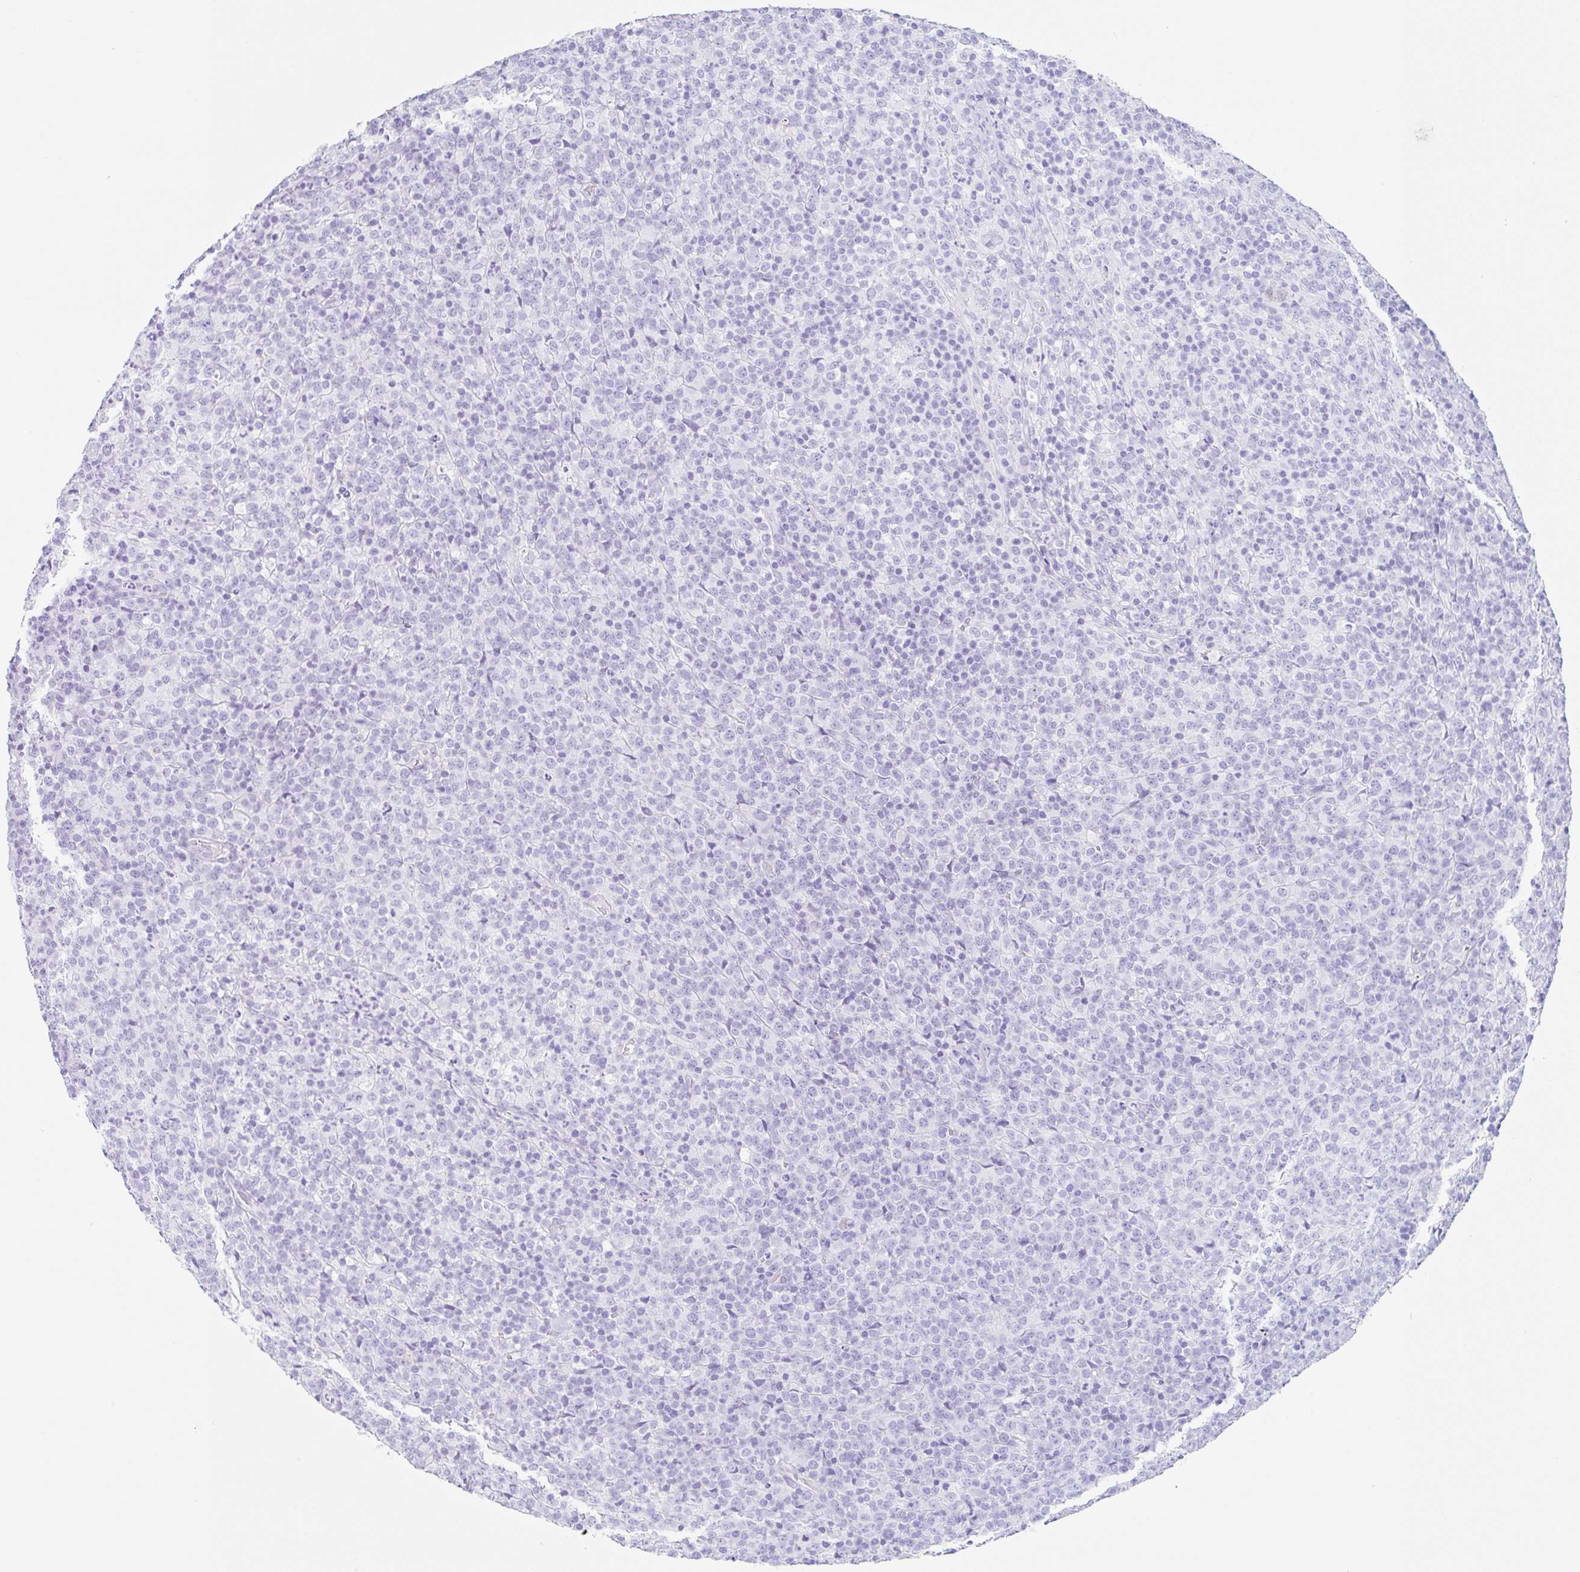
{"staining": {"intensity": "negative", "quantity": "none", "location": "none"}, "tissue": "lymphoma", "cell_type": "Tumor cells", "image_type": "cancer", "snomed": [{"axis": "morphology", "description": "Malignant lymphoma, non-Hodgkin's type, High grade"}, {"axis": "topography", "description": "Lymph node"}], "caption": "IHC micrograph of neoplastic tissue: human lymphoma stained with DAB exhibits no significant protein positivity in tumor cells.", "gene": "CLDND2", "patient": {"sex": "male", "age": 54}}